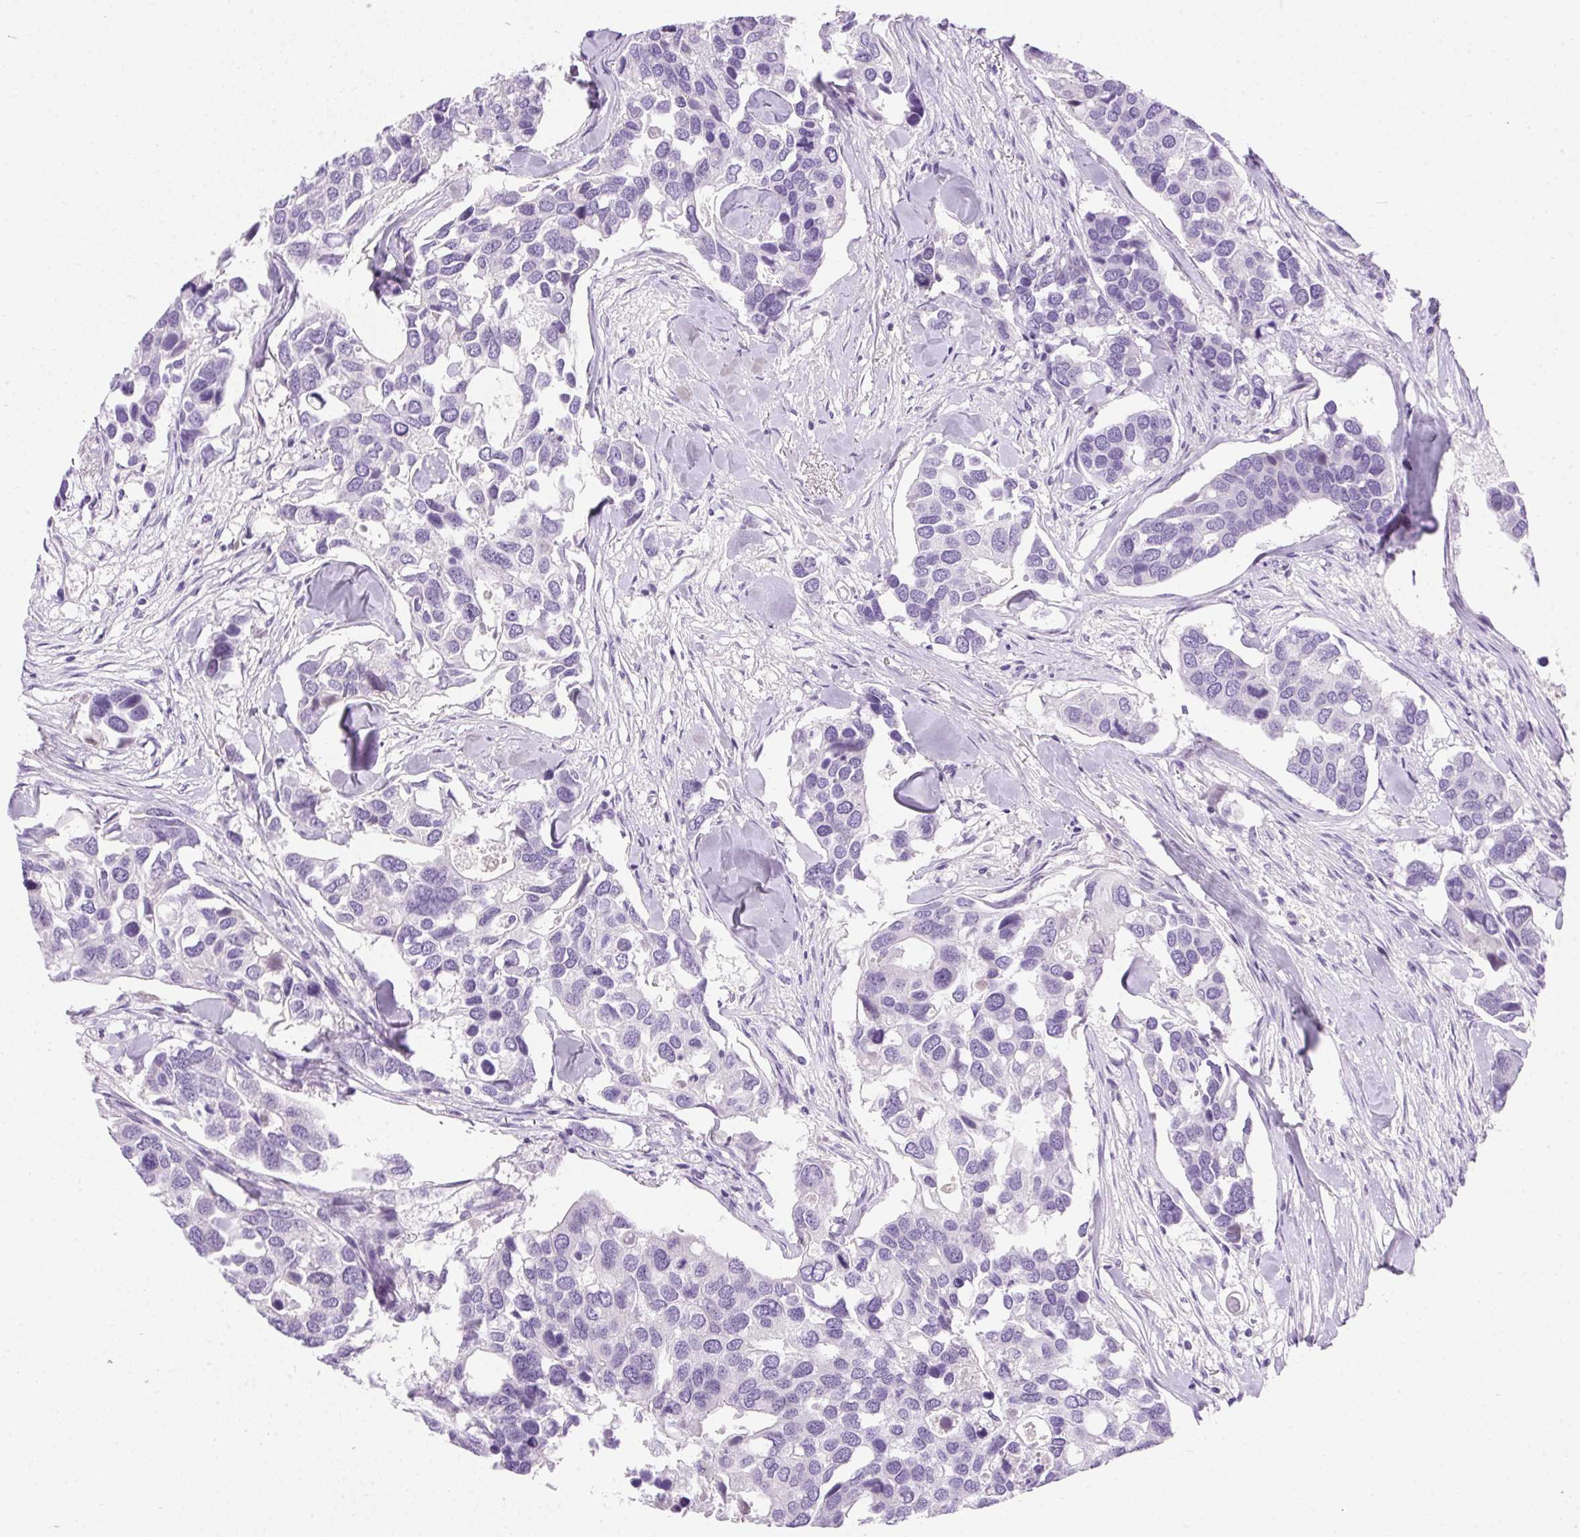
{"staining": {"intensity": "negative", "quantity": "none", "location": "none"}, "tissue": "breast cancer", "cell_type": "Tumor cells", "image_type": "cancer", "snomed": [{"axis": "morphology", "description": "Duct carcinoma"}, {"axis": "topography", "description": "Breast"}], "caption": "The micrograph reveals no significant expression in tumor cells of breast cancer.", "gene": "SSTR4", "patient": {"sex": "female", "age": 83}}